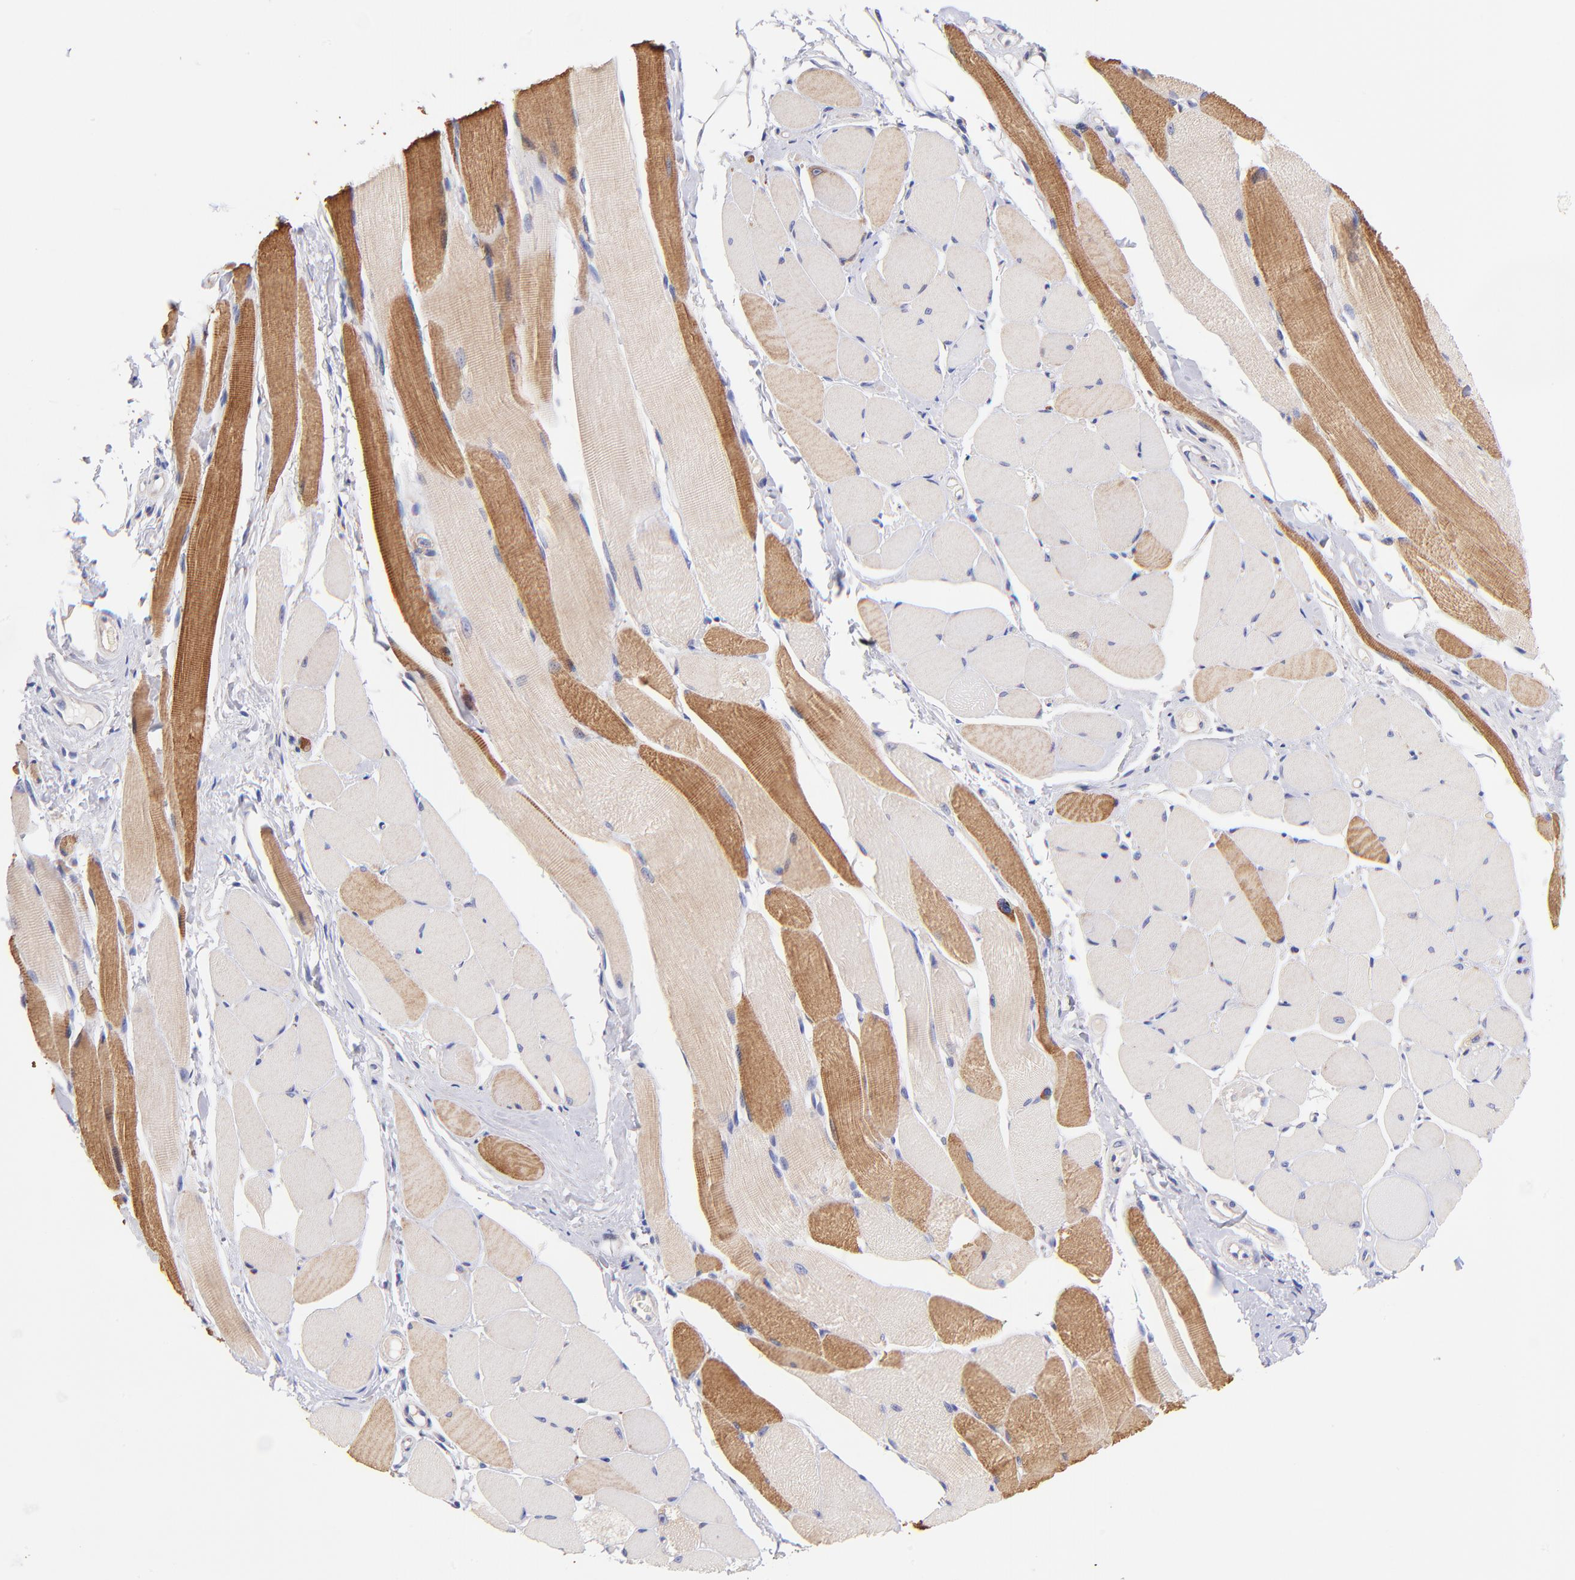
{"staining": {"intensity": "moderate", "quantity": "25%-75%", "location": "cytoplasmic/membranous"}, "tissue": "skeletal muscle", "cell_type": "Myocytes", "image_type": "normal", "snomed": [{"axis": "morphology", "description": "Normal tissue, NOS"}, {"axis": "topography", "description": "Skeletal muscle"}, {"axis": "topography", "description": "Peripheral nerve tissue"}], "caption": "DAB immunohistochemical staining of benign human skeletal muscle displays moderate cytoplasmic/membranous protein staining in approximately 25%-75% of myocytes. (IHC, brightfield microscopy, high magnification).", "gene": "PREX1", "patient": {"sex": "female", "age": 84}}